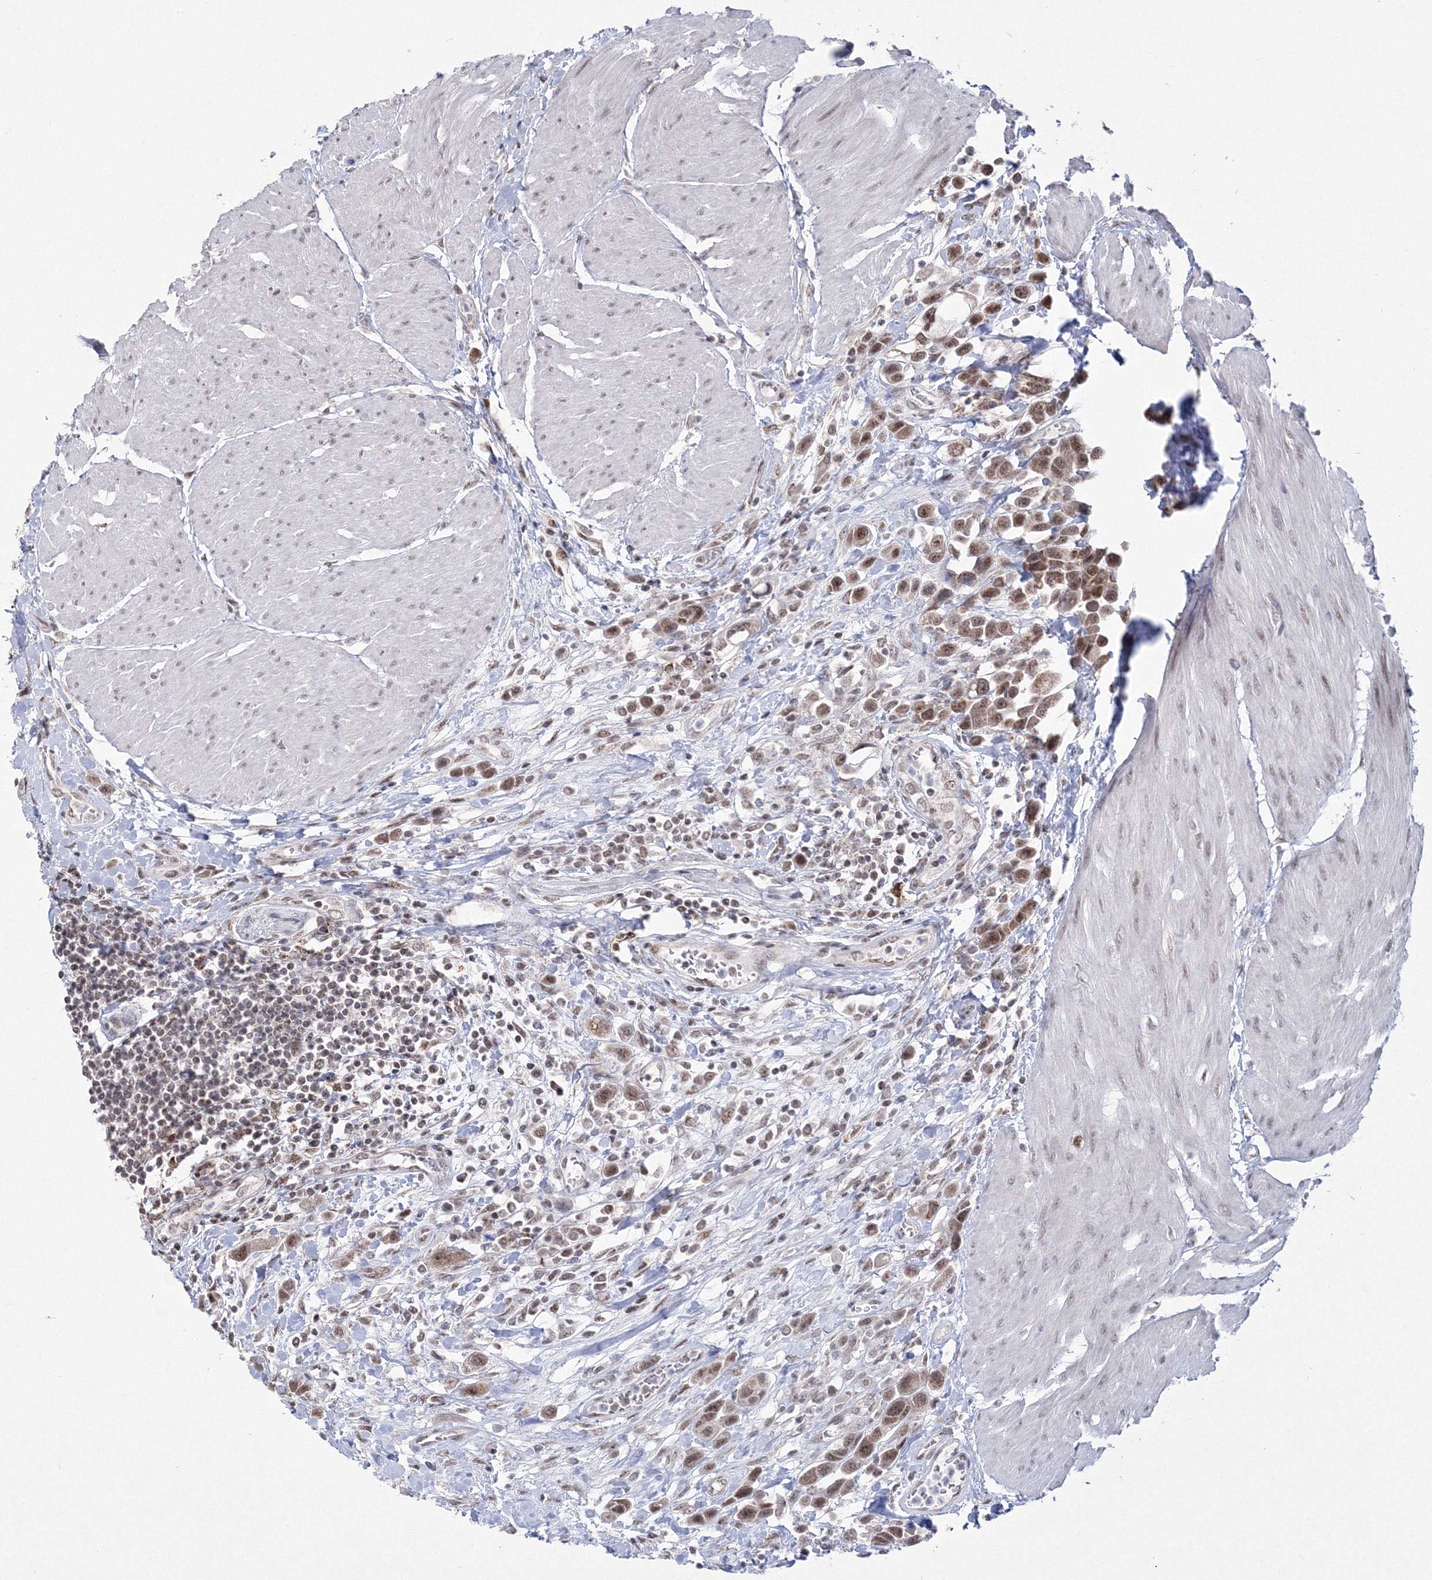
{"staining": {"intensity": "moderate", "quantity": ">75%", "location": "nuclear"}, "tissue": "urothelial cancer", "cell_type": "Tumor cells", "image_type": "cancer", "snomed": [{"axis": "morphology", "description": "Urothelial carcinoma, High grade"}, {"axis": "topography", "description": "Urinary bladder"}], "caption": "Moderate nuclear staining for a protein is identified in approximately >75% of tumor cells of urothelial cancer using IHC.", "gene": "GRSF1", "patient": {"sex": "male", "age": 50}}